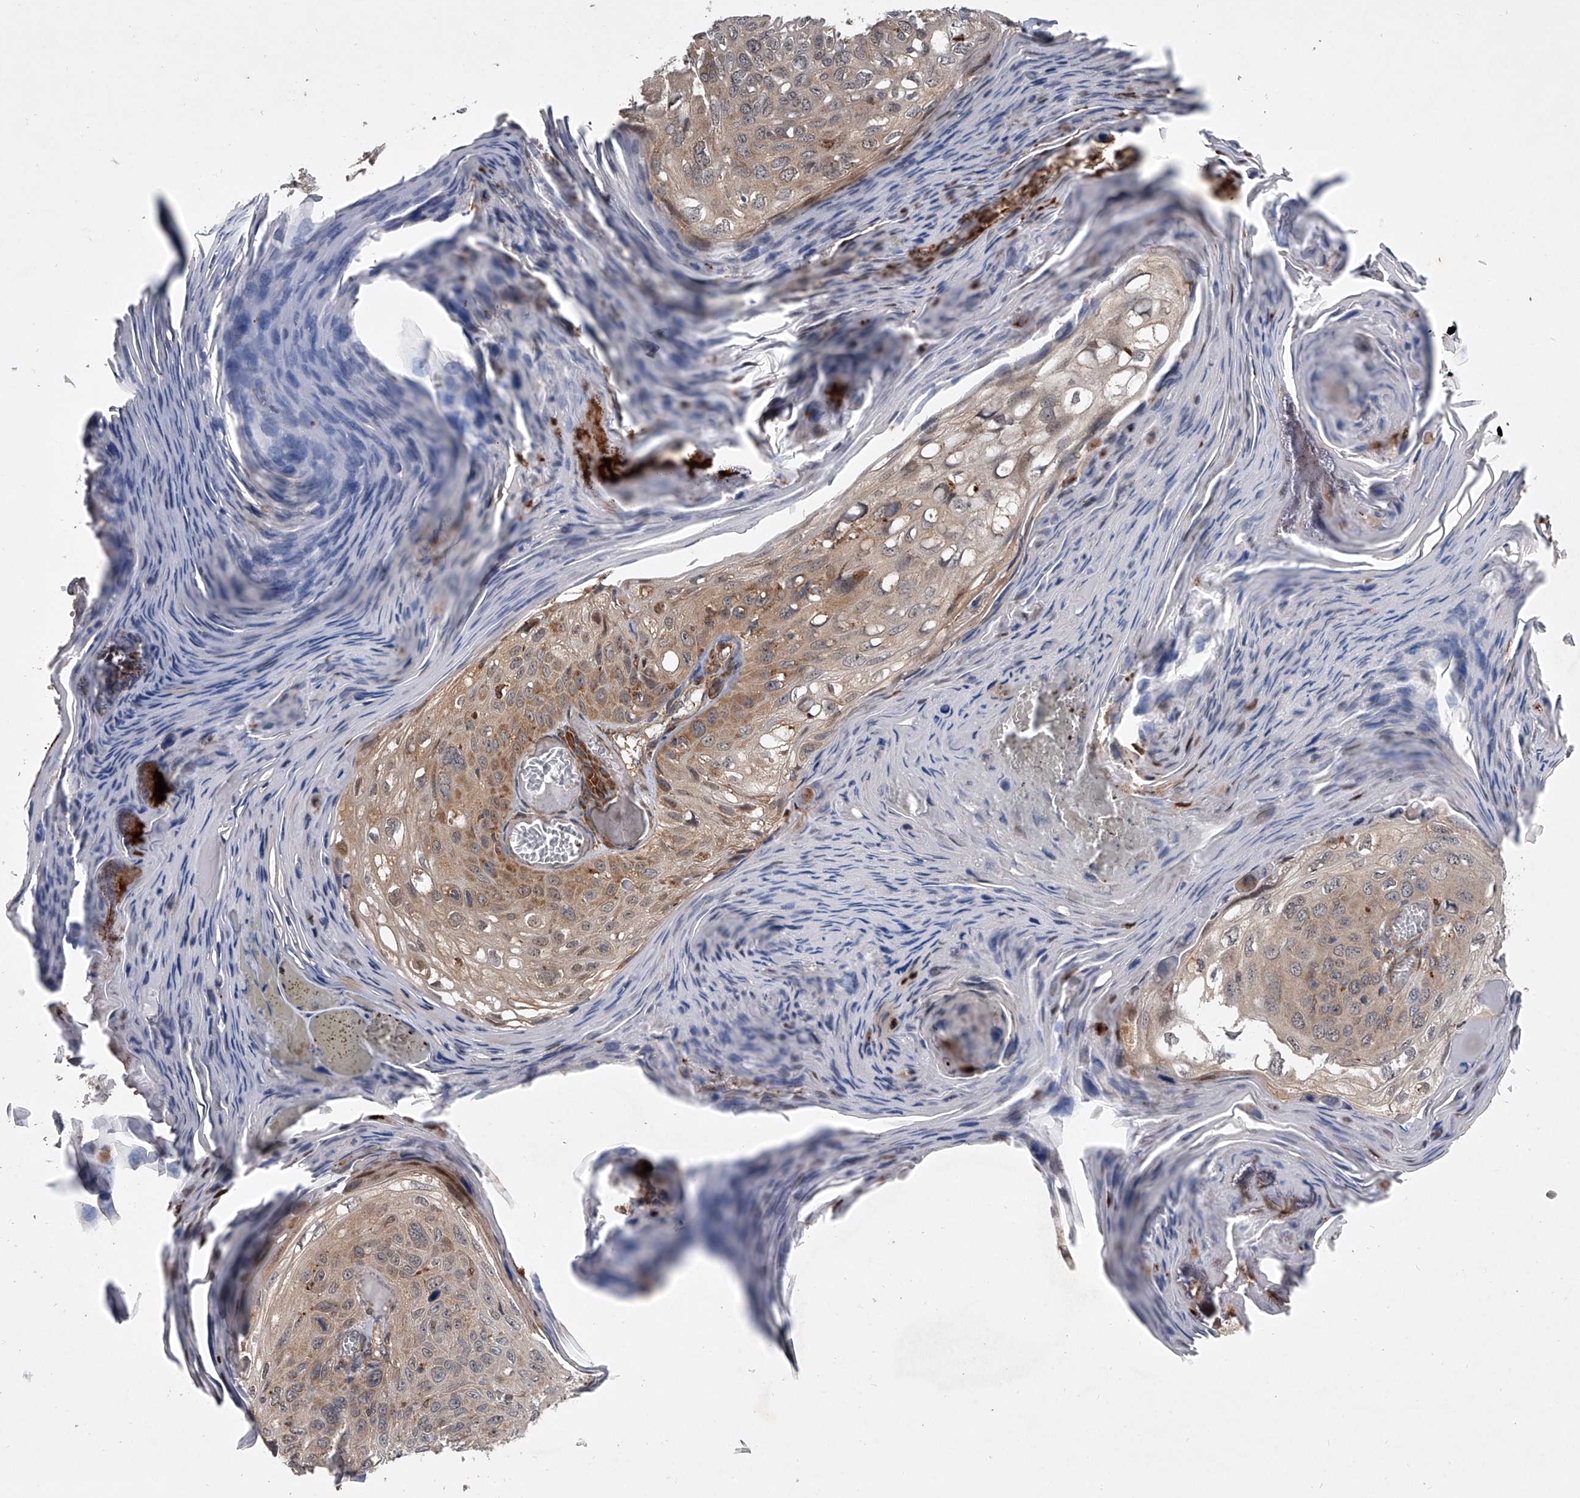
{"staining": {"intensity": "weak", "quantity": ">75%", "location": "cytoplasmic/membranous"}, "tissue": "skin cancer", "cell_type": "Tumor cells", "image_type": "cancer", "snomed": [{"axis": "morphology", "description": "Squamous cell carcinoma, NOS"}, {"axis": "topography", "description": "Skin"}], "caption": "Squamous cell carcinoma (skin) stained with DAB immunohistochemistry (IHC) demonstrates low levels of weak cytoplasmic/membranous positivity in approximately >75% of tumor cells.", "gene": "GEMIN8", "patient": {"sex": "female", "age": 90}}